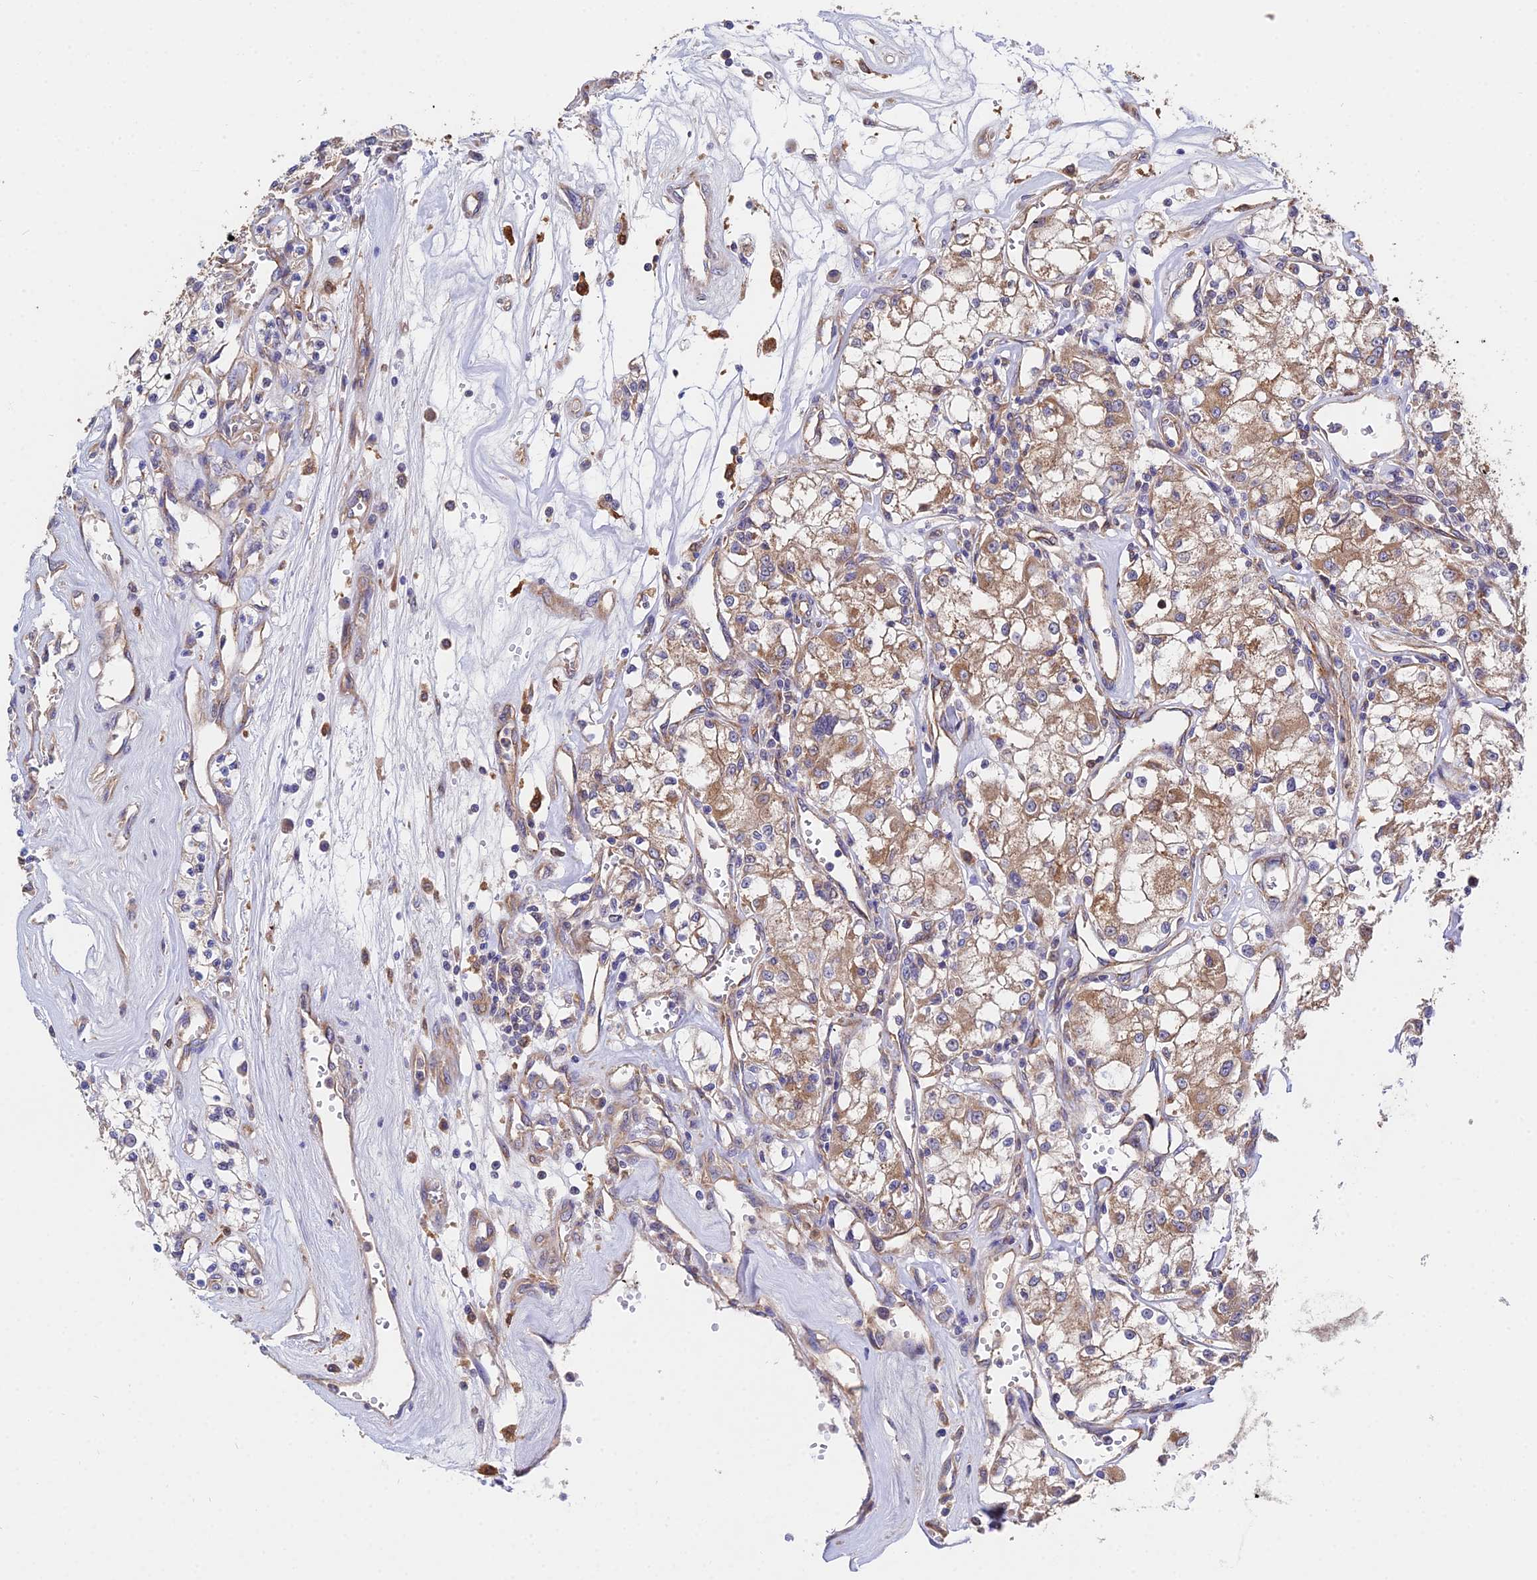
{"staining": {"intensity": "moderate", "quantity": ">75%", "location": "cytoplasmic/membranous"}, "tissue": "renal cancer", "cell_type": "Tumor cells", "image_type": "cancer", "snomed": [{"axis": "morphology", "description": "Adenocarcinoma, NOS"}, {"axis": "topography", "description": "Kidney"}], "caption": "Adenocarcinoma (renal) stained with a protein marker shows moderate staining in tumor cells.", "gene": "CDC37L1", "patient": {"sex": "female", "age": 59}}